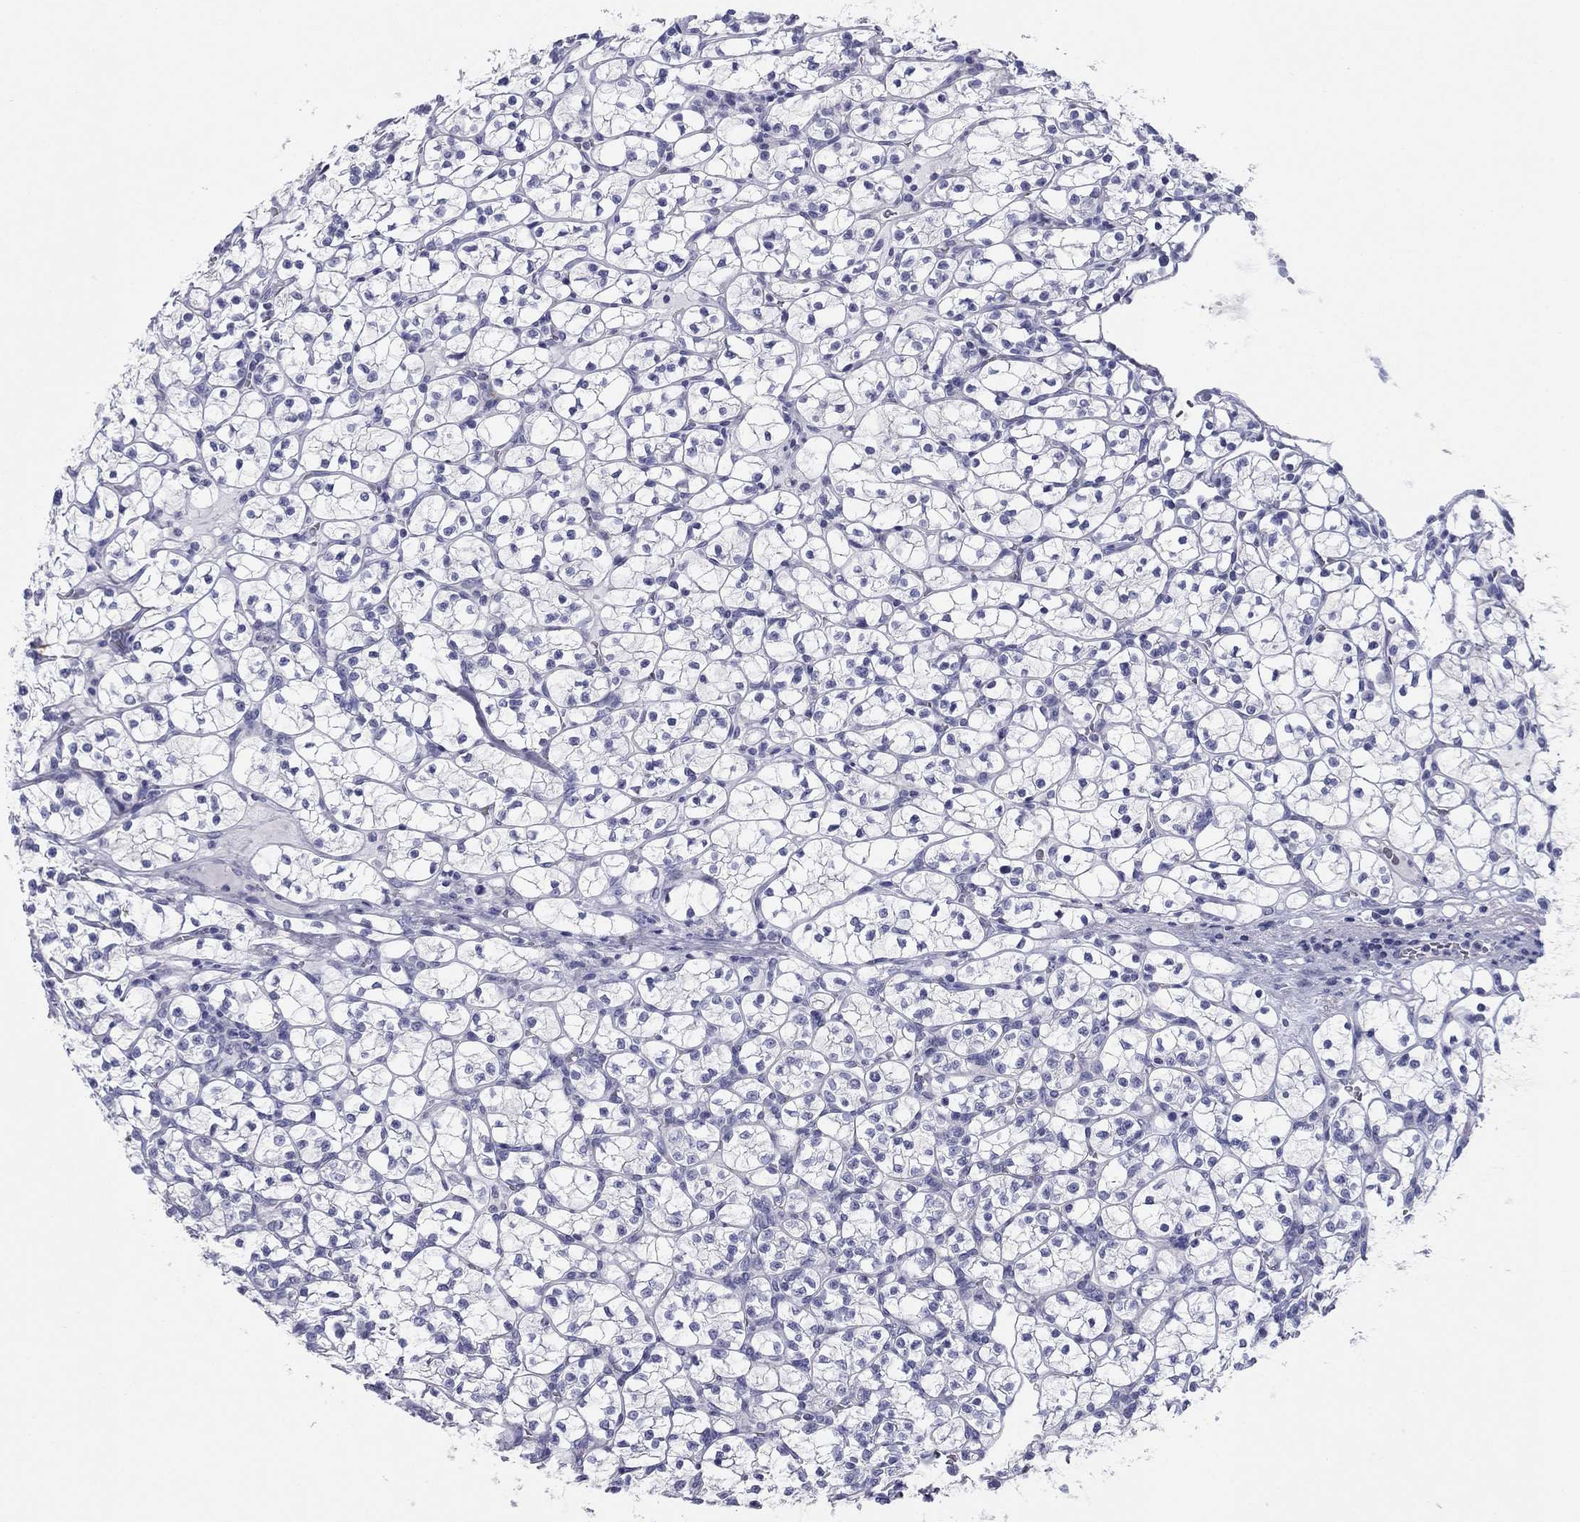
{"staining": {"intensity": "negative", "quantity": "none", "location": "none"}, "tissue": "renal cancer", "cell_type": "Tumor cells", "image_type": "cancer", "snomed": [{"axis": "morphology", "description": "Adenocarcinoma, NOS"}, {"axis": "topography", "description": "Kidney"}], "caption": "Tumor cells are negative for brown protein staining in adenocarcinoma (renal). (DAB IHC visualized using brightfield microscopy, high magnification).", "gene": "ZP2", "patient": {"sex": "female", "age": 89}}